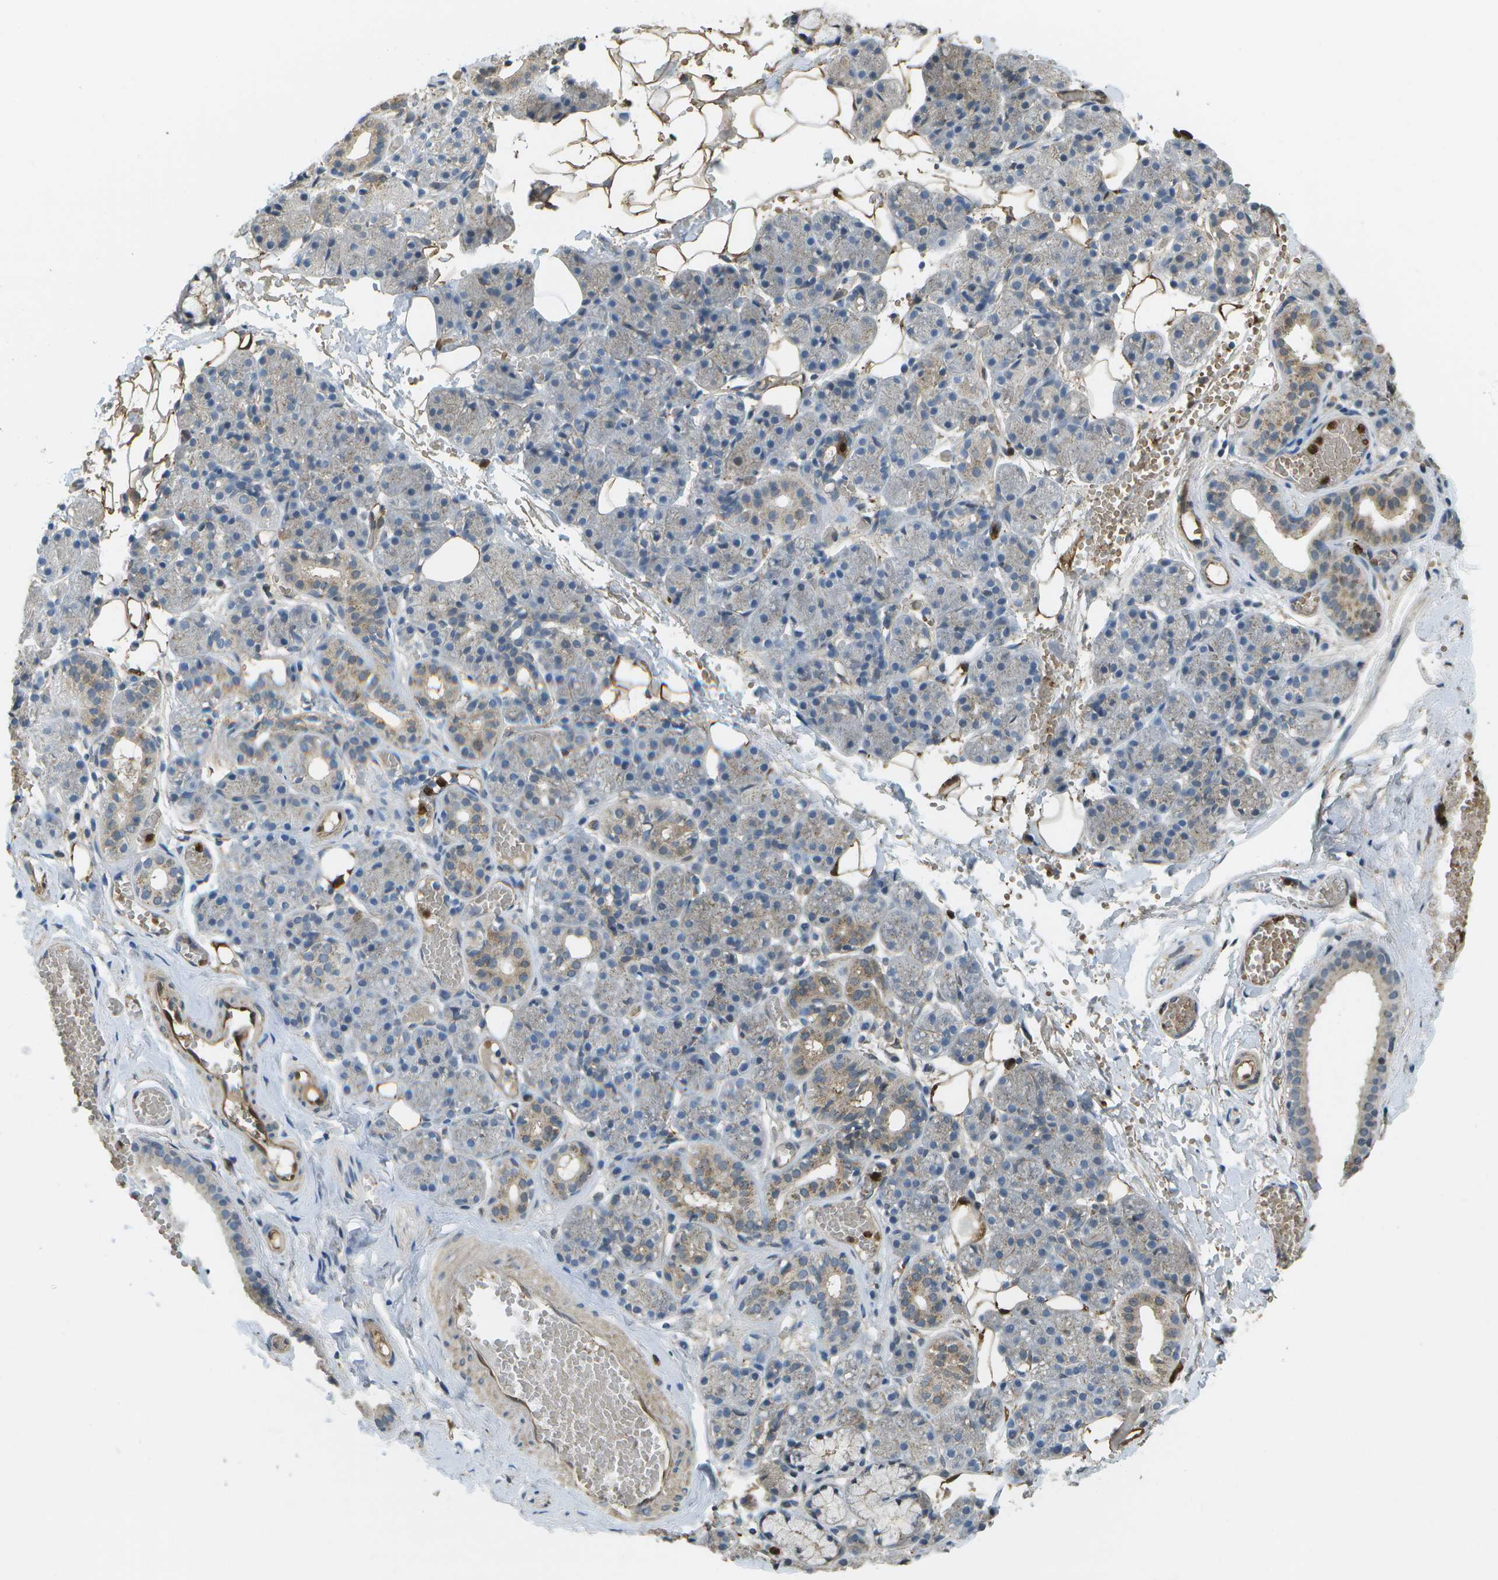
{"staining": {"intensity": "weak", "quantity": "<25%", "location": "cytoplasmic/membranous"}, "tissue": "salivary gland", "cell_type": "Glandular cells", "image_type": "normal", "snomed": [{"axis": "morphology", "description": "Normal tissue, NOS"}, {"axis": "topography", "description": "Salivary gland"}], "caption": "Protein analysis of normal salivary gland shows no significant positivity in glandular cells.", "gene": "CACHD1", "patient": {"sex": "male", "age": 63}}